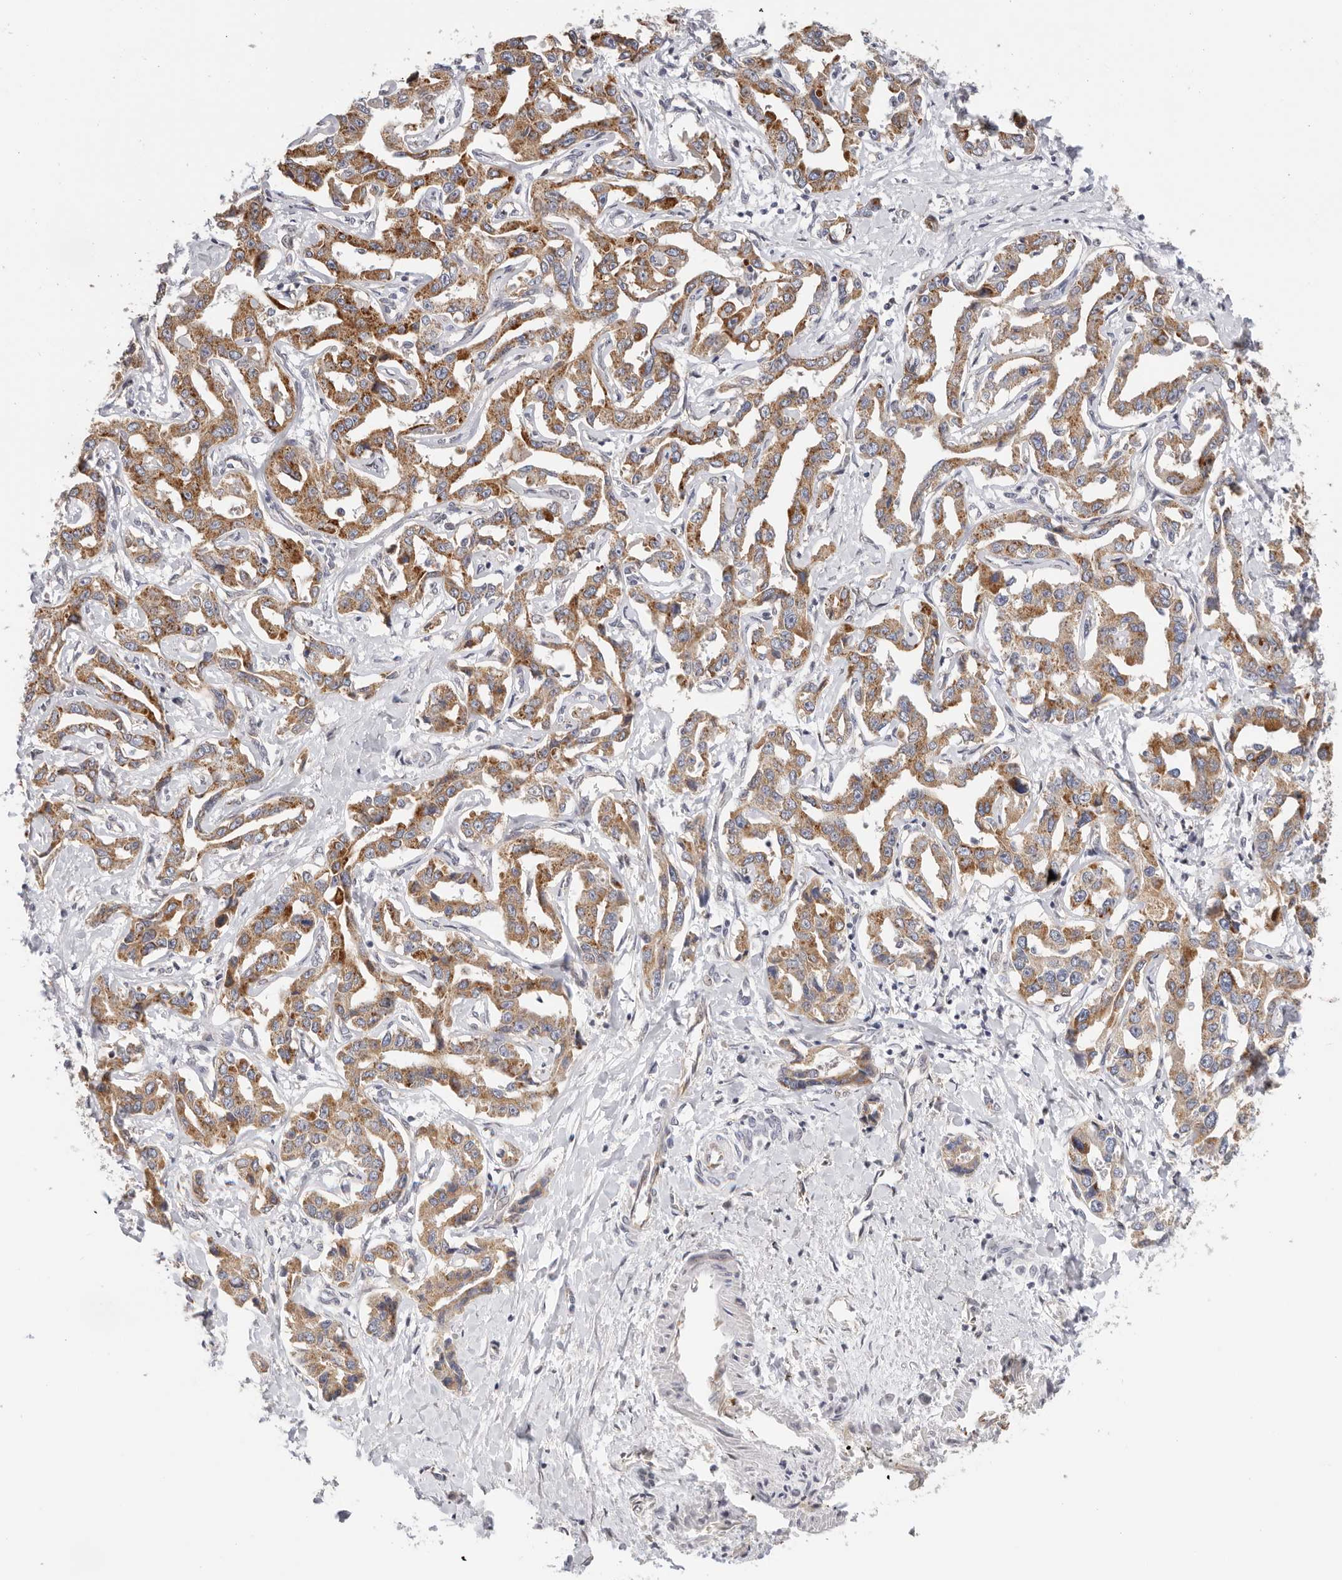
{"staining": {"intensity": "moderate", "quantity": ">75%", "location": "cytoplasmic/membranous"}, "tissue": "liver cancer", "cell_type": "Tumor cells", "image_type": "cancer", "snomed": [{"axis": "morphology", "description": "Cholangiocarcinoma"}, {"axis": "topography", "description": "Liver"}], "caption": "Protein staining demonstrates moderate cytoplasmic/membranous expression in approximately >75% of tumor cells in cholangiocarcinoma (liver).", "gene": "AFDN", "patient": {"sex": "male", "age": 59}}